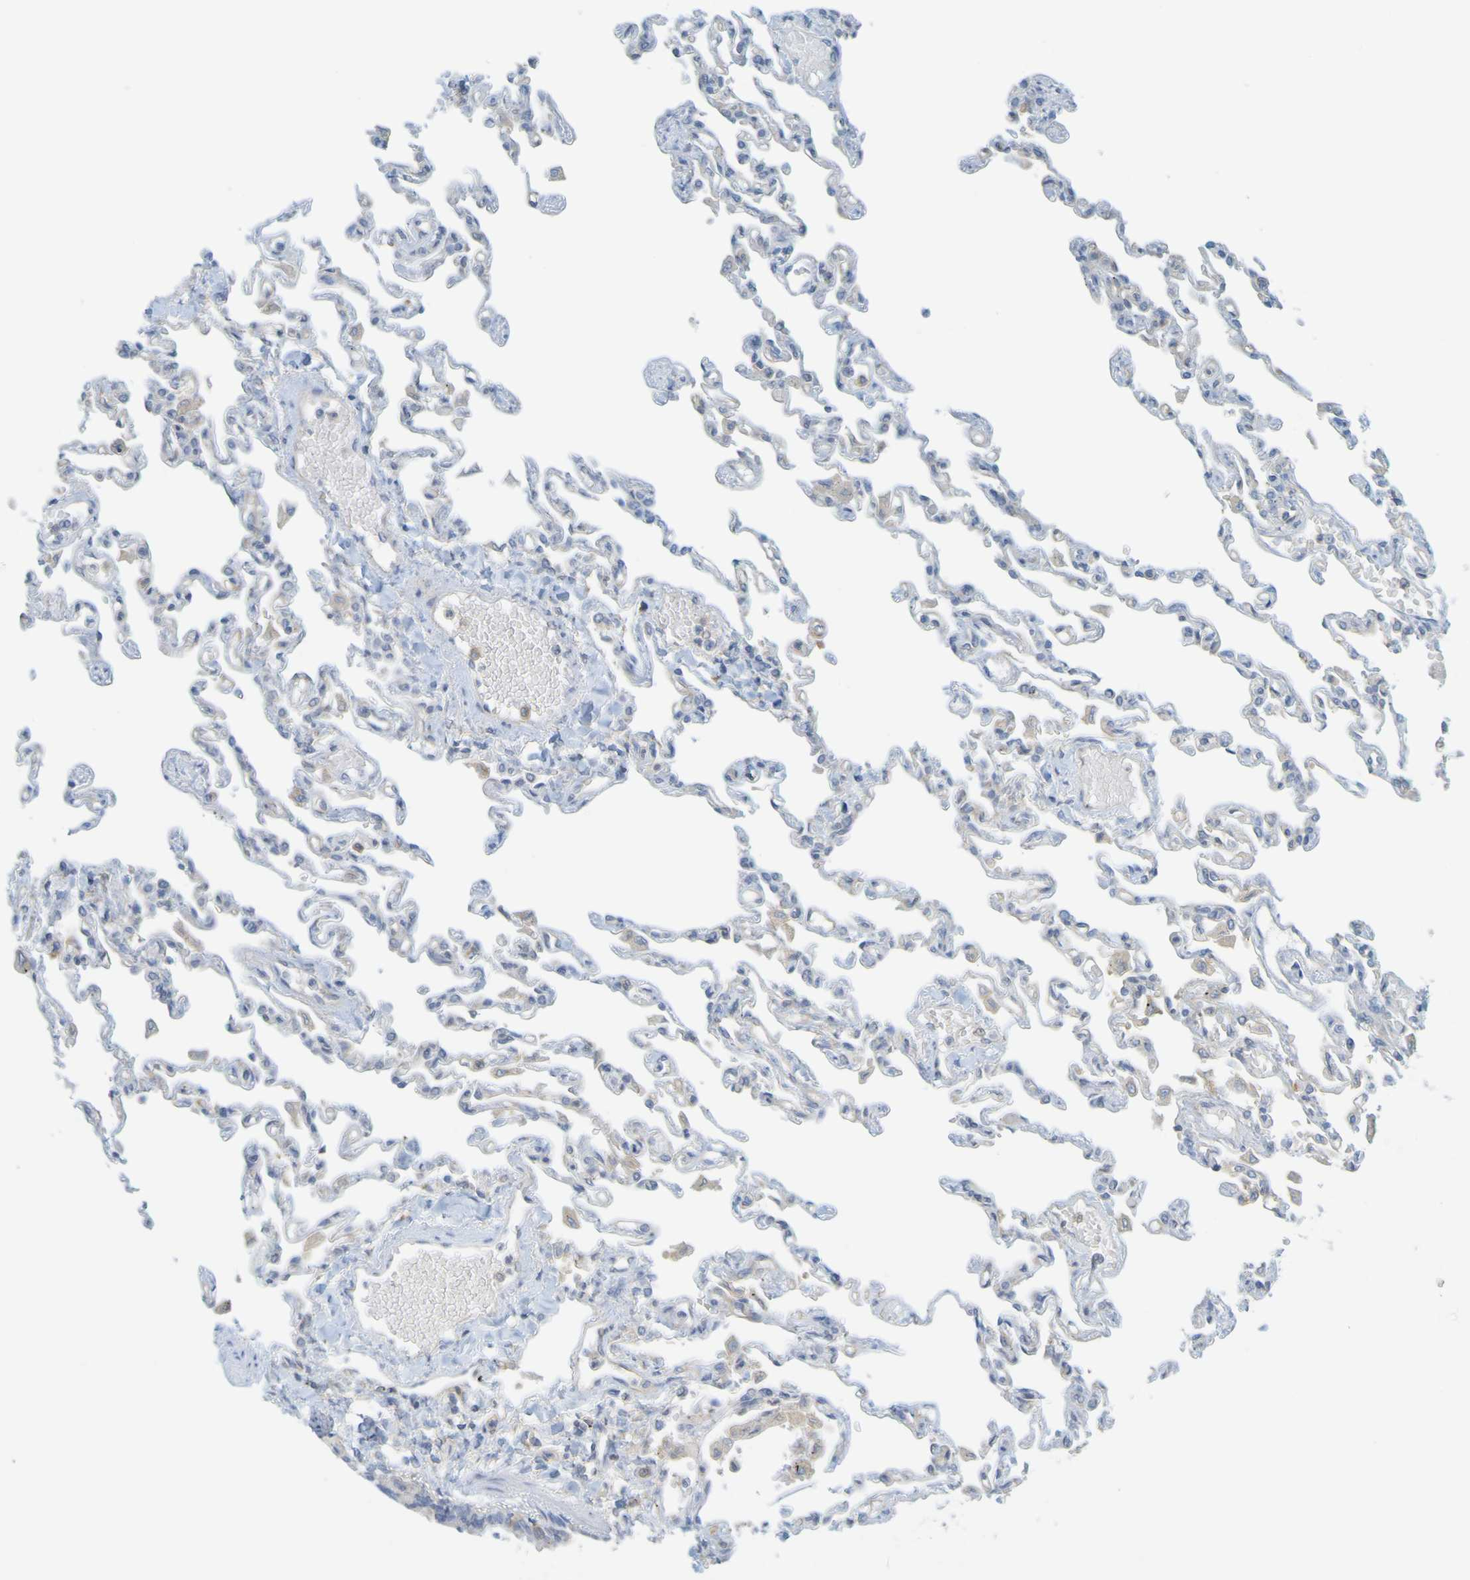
{"staining": {"intensity": "weak", "quantity": "<25%", "location": "cytoplasmic/membranous"}, "tissue": "lung", "cell_type": "Alveolar cells", "image_type": "normal", "snomed": [{"axis": "morphology", "description": "Normal tissue, NOS"}, {"axis": "topography", "description": "Lung"}], "caption": "IHC photomicrograph of unremarkable lung stained for a protein (brown), which demonstrates no staining in alveolar cells. Nuclei are stained in blue.", "gene": "APPL1", "patient": {"sex": "male", "age": 21}}